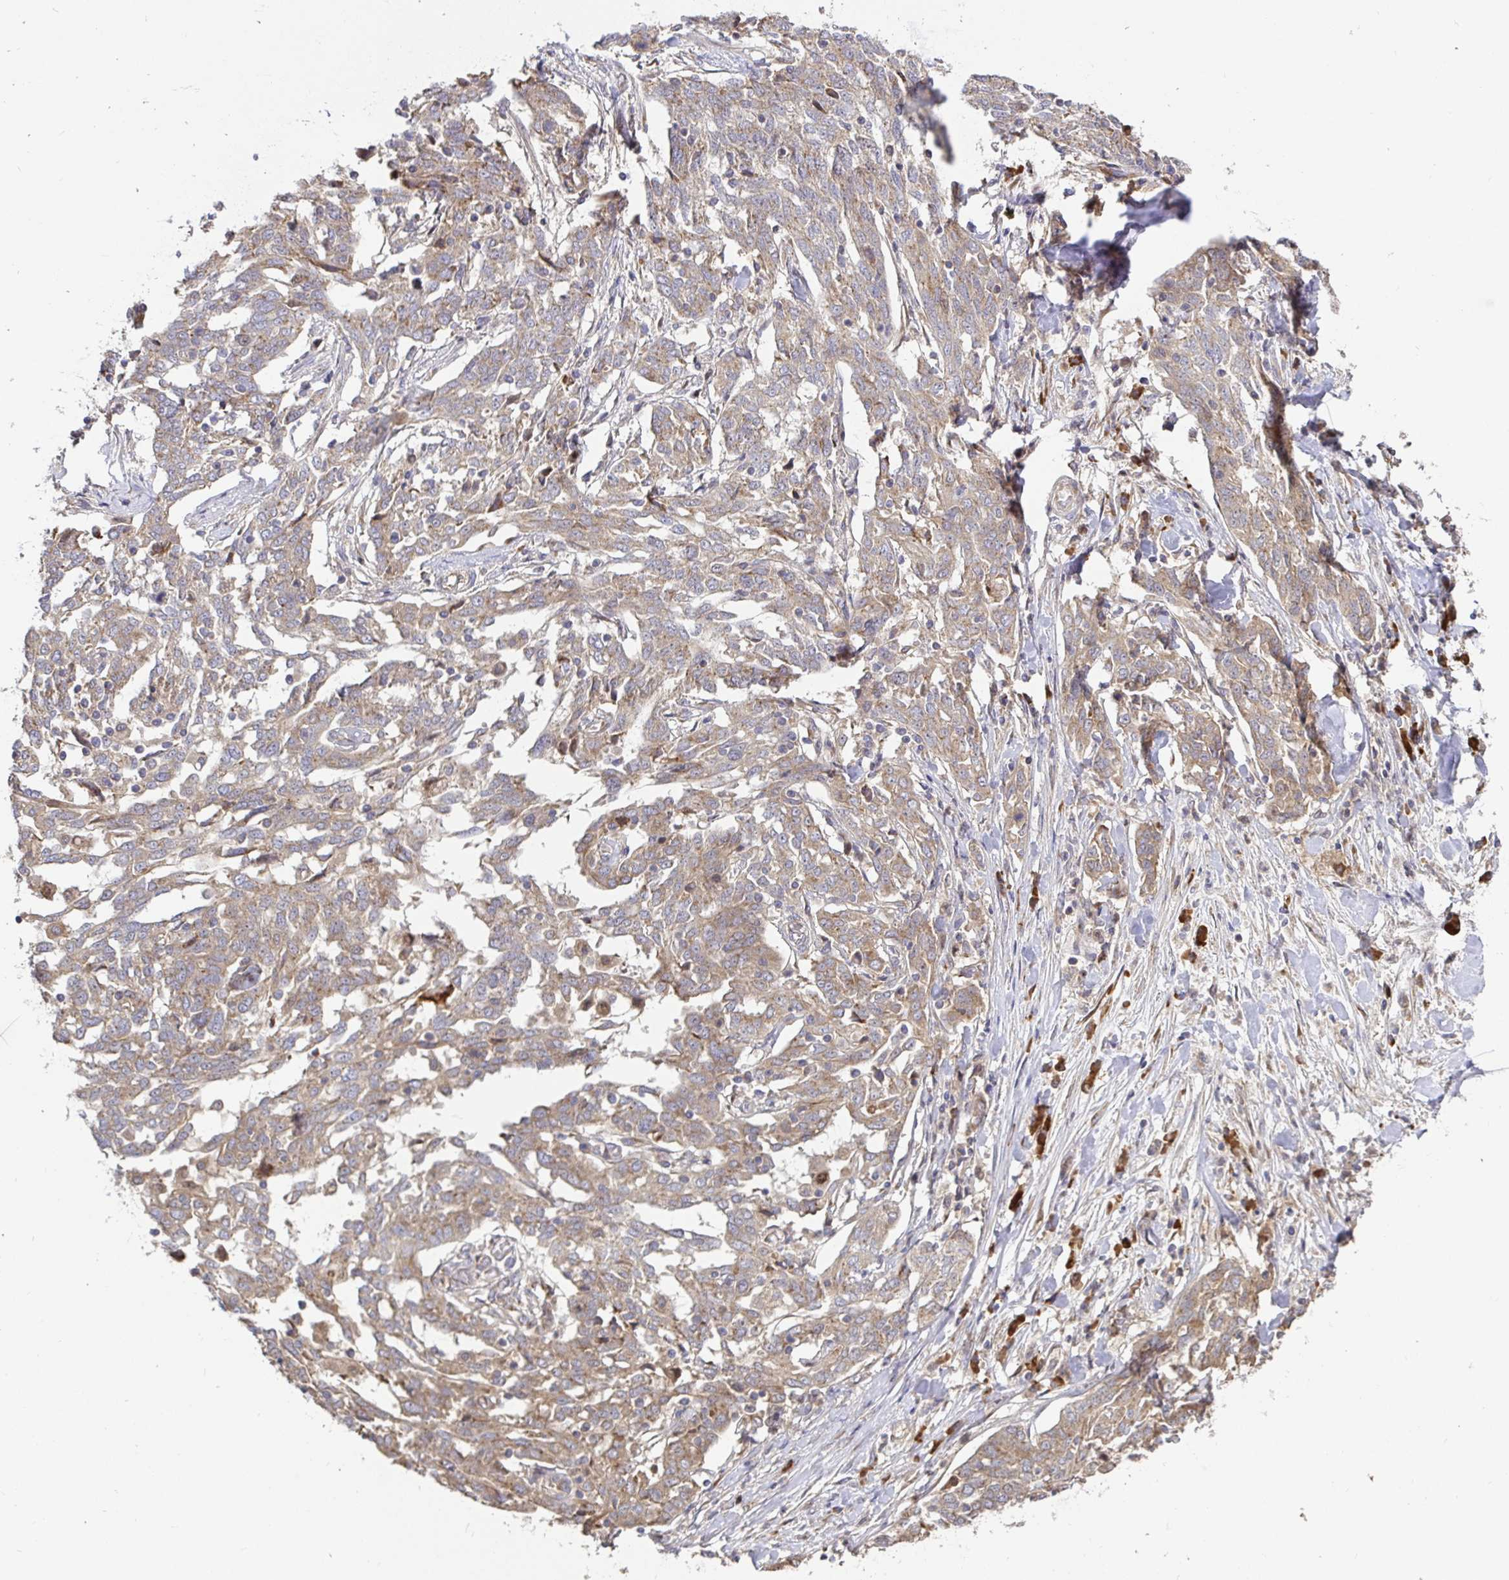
{"staining": {"intensity": "weak", "quantity": ">75%", "location": "cytoplasmic/membranous"}, "tissue": "ovarian cancer", "cell_type": "Tumor cells", "image_type": "cancer", "snomed": [{"axis": "morphology", "description": "Cystadenocarcinoma, serous, NOS"}, {"axis": "topography", "description": "Ovary"}], "caption": "Ovarian cancer (serous cystadenocarcinoma) stained with a brown dye displays weak cytoplasmic/membranous positive staining in about >75% of tumor cells.", "gene": "ELP1", "patient": {"sex": "female", "age": 67}}